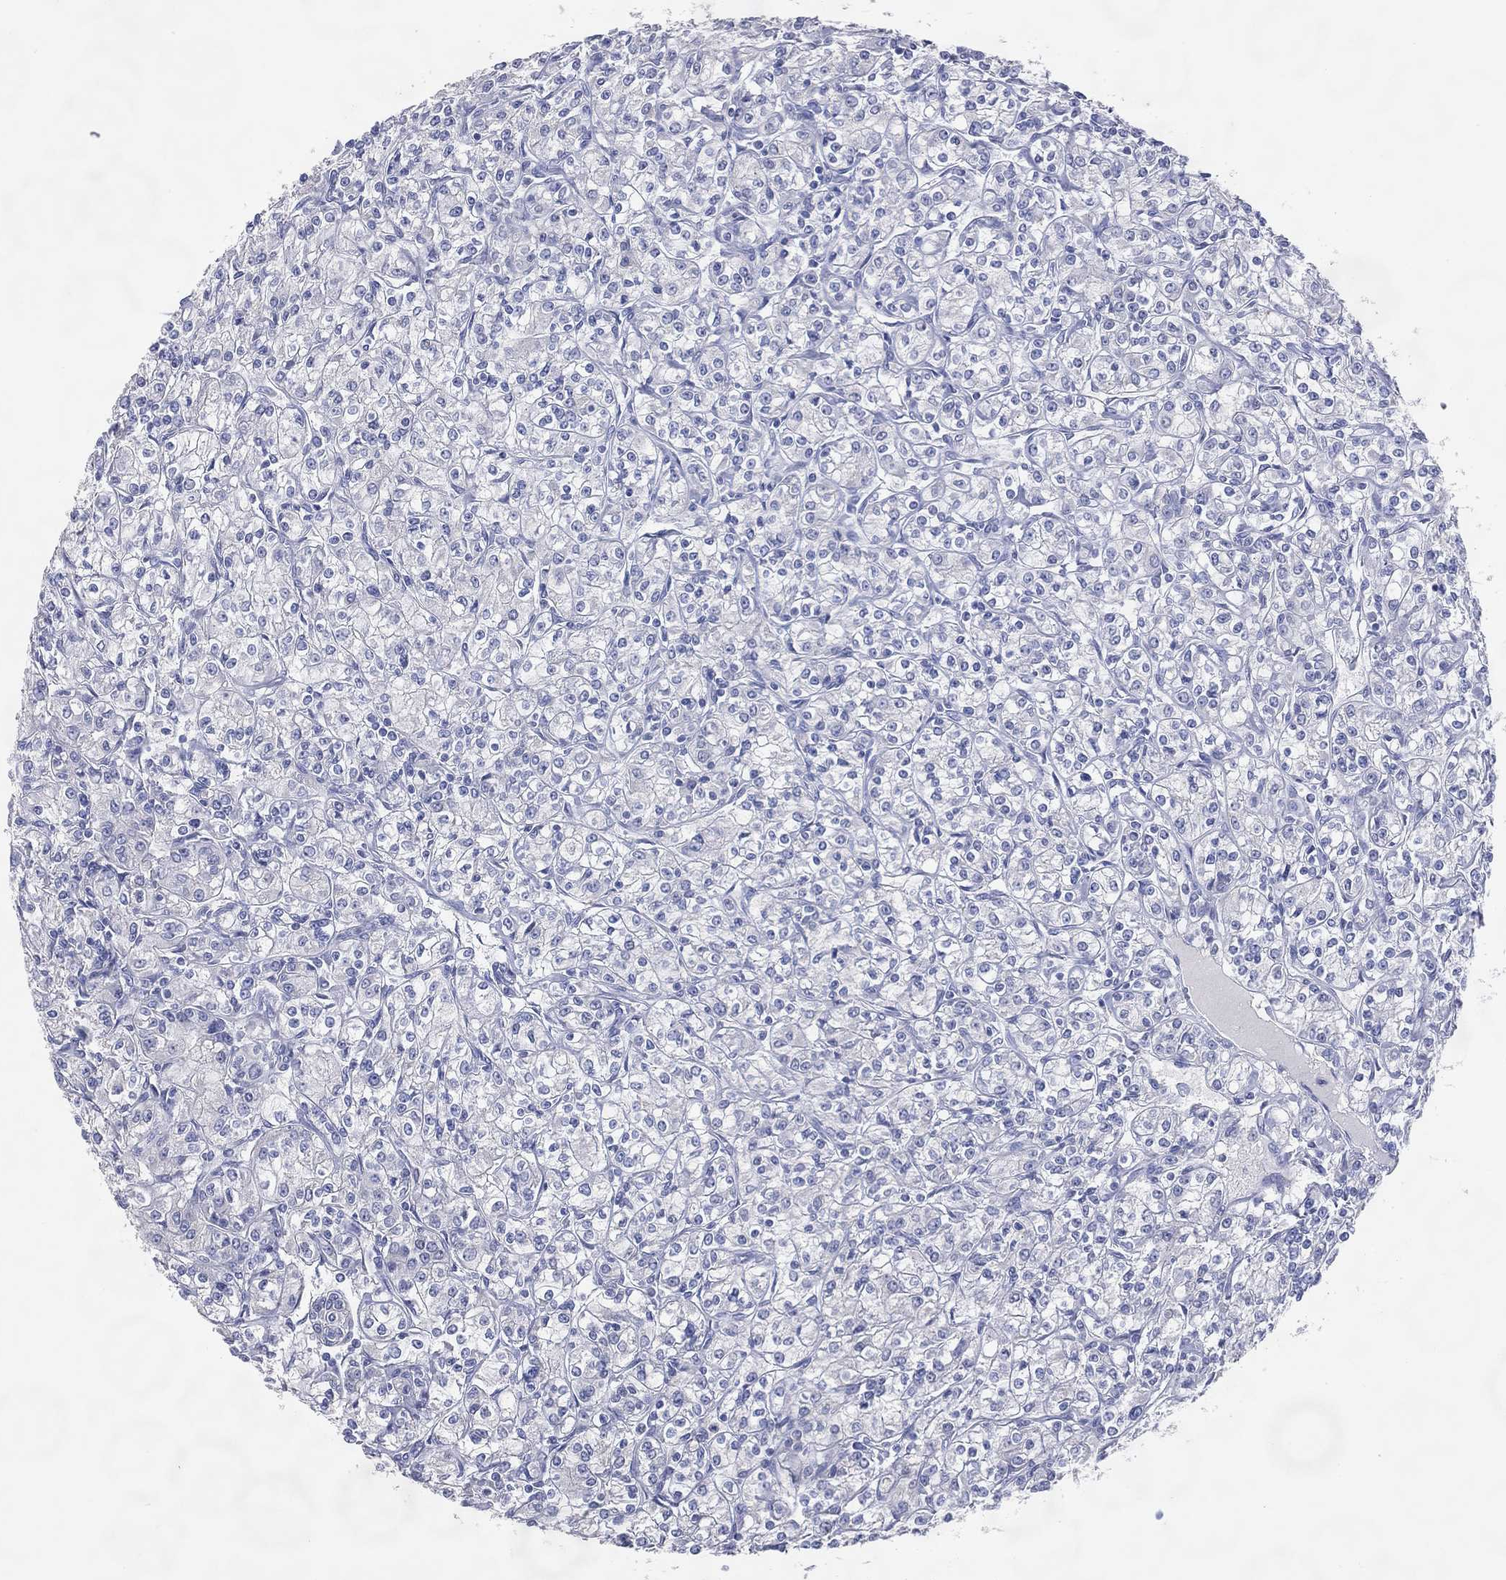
{"staining": {"intensity": "negative", "quantity": "none", "location": "none"}, "tissue": "renal cancer", "cell_type": "Tumor cells", "image_type": "cancer", "snomed": [{"axis": "morphology", "description": "Adenocarcinoma, NOS"}, {"axis": "topography", "description": "Kidney"}], "caption": "Image shows no protein positivity in tumor cells of renal cancer (adenocarcinoma) tissue.", "gene": "DNAH6", "patient": {"sex": "male", "age": 77}}